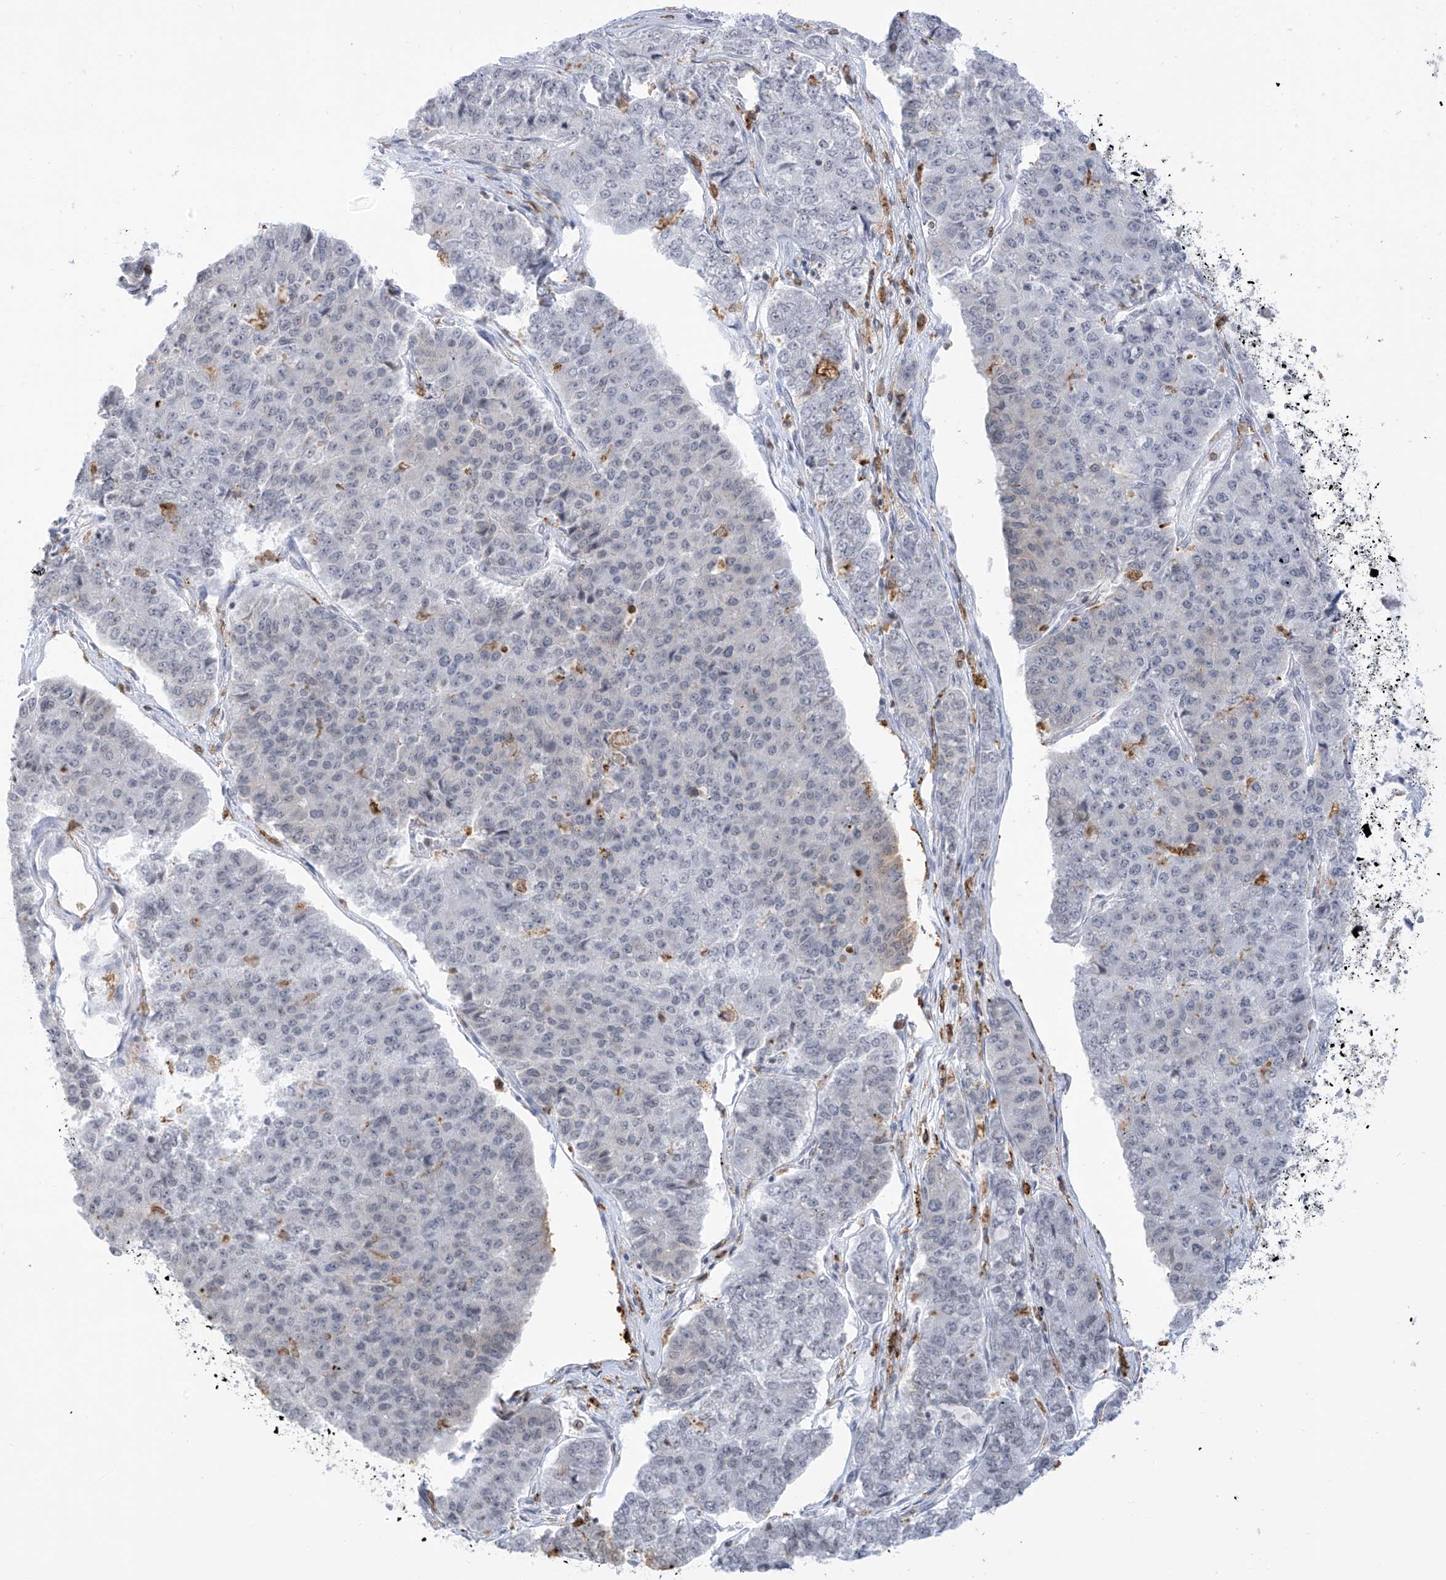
{"staining": {"intensity": "negative", "quantity": "none", "location": "none"}, "tissue": "pancreatic cancer", "cell_type": "Tumor cells", "image_type": "cancer", "snomed": [{"axis": "morphology", "description": "Adenocarcinoma, NOS"}, {"axis": "topography", "description": "Pancreas"}], "caption": "Immunohistochemical staining of human pancreatic cancer shows no significant positivity in tumor cells.", "gene": "TBXAS1", "patient": {"sex": "male", "age": 50}}